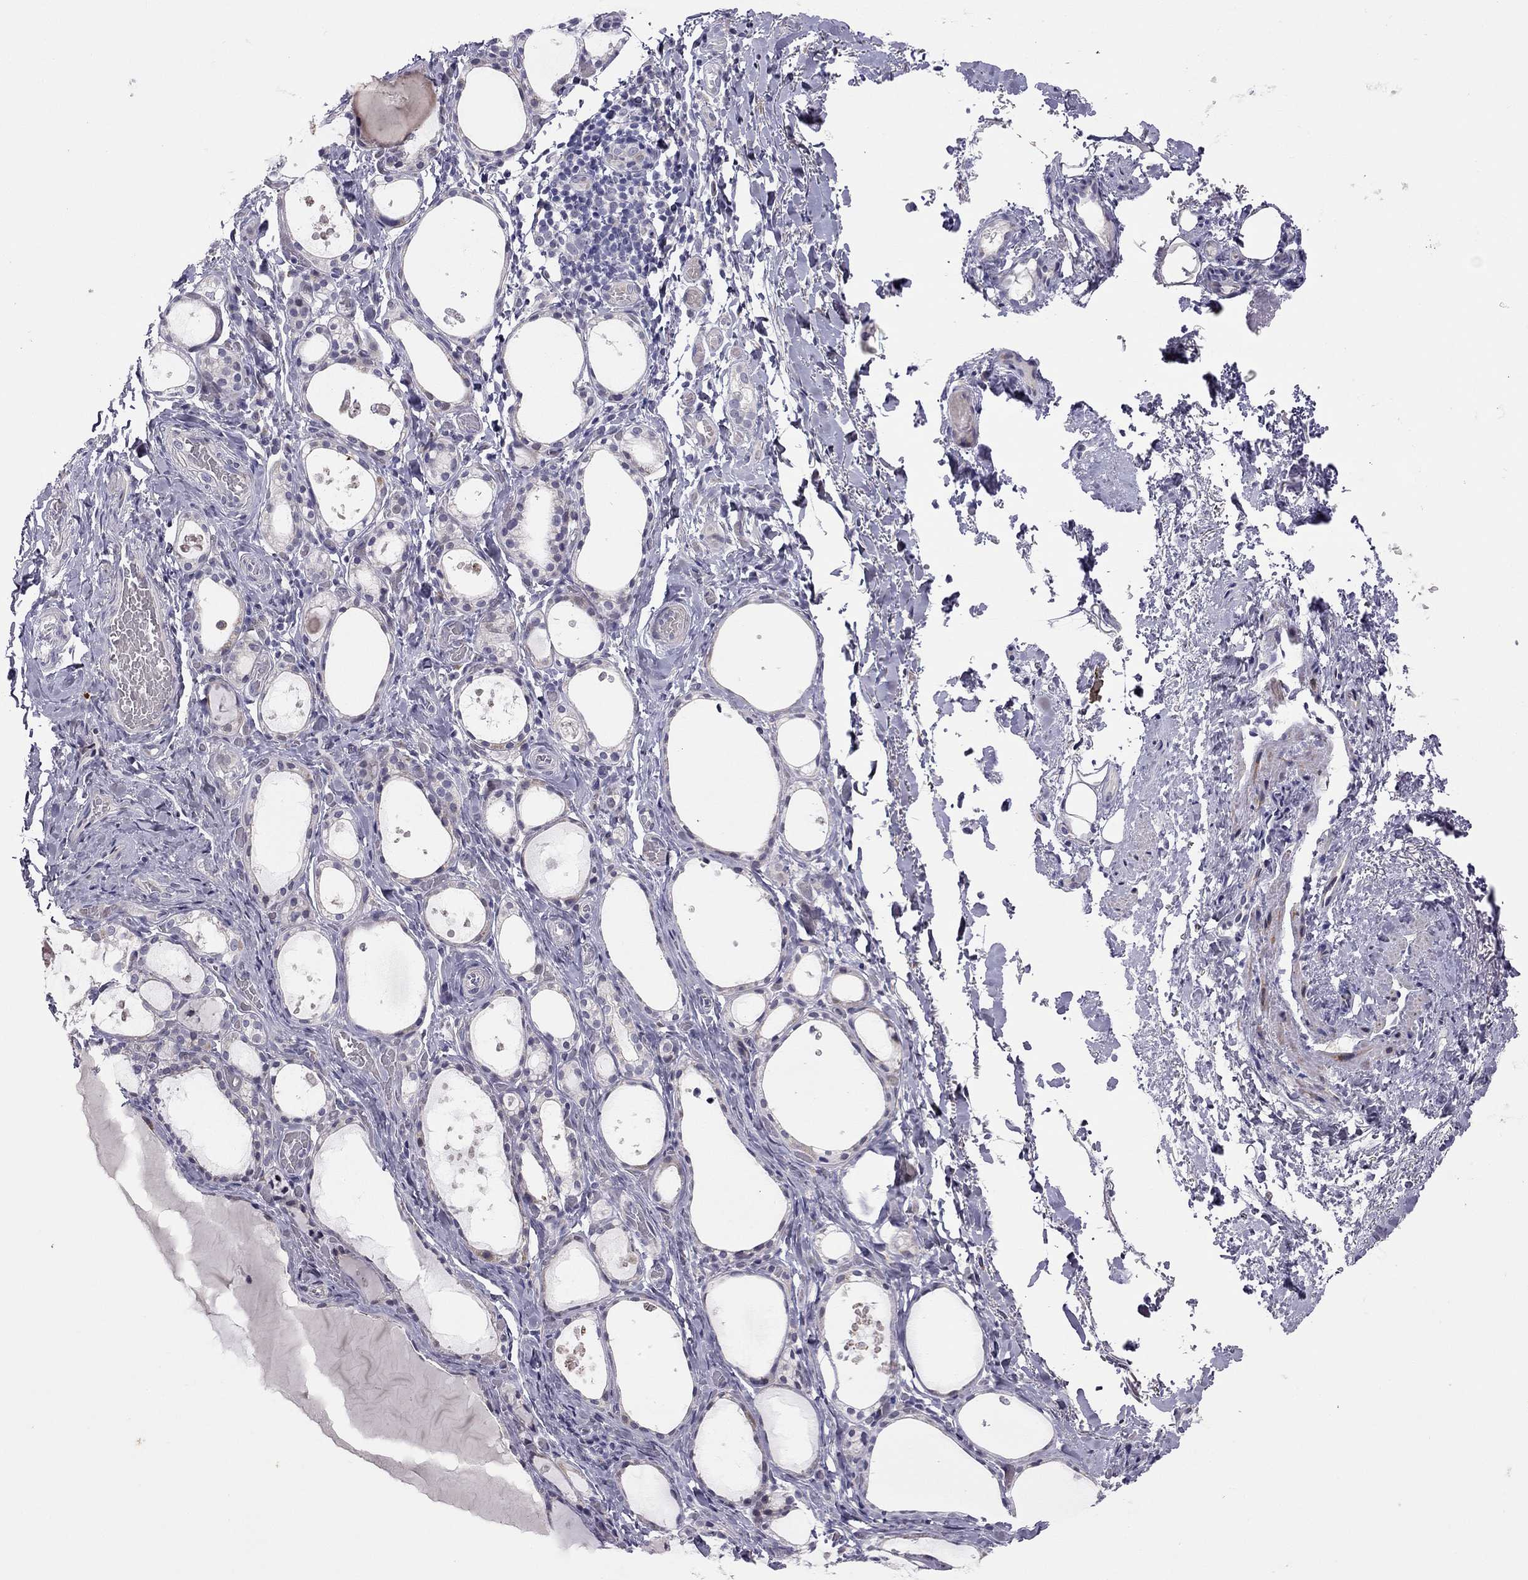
{"staining": {"intensity": "negative", "quantity": "none", "location": "none"}, "tissue": "thyroid gland", "cell_type": "Glandular cells", "image_type": "normal", "snomed": [{"axis": "morphology", "description": "Normal tissue, NOS"}, {"axis": "topography", "description": "Thyroid gland"}], "caption": "This is an immunohistochemistry histopathology image of unremarkable thyroid gland. There is no expression in glandular cells.", "gene": "C8orf88", "patient": {"sex": "male", "age": 68}}